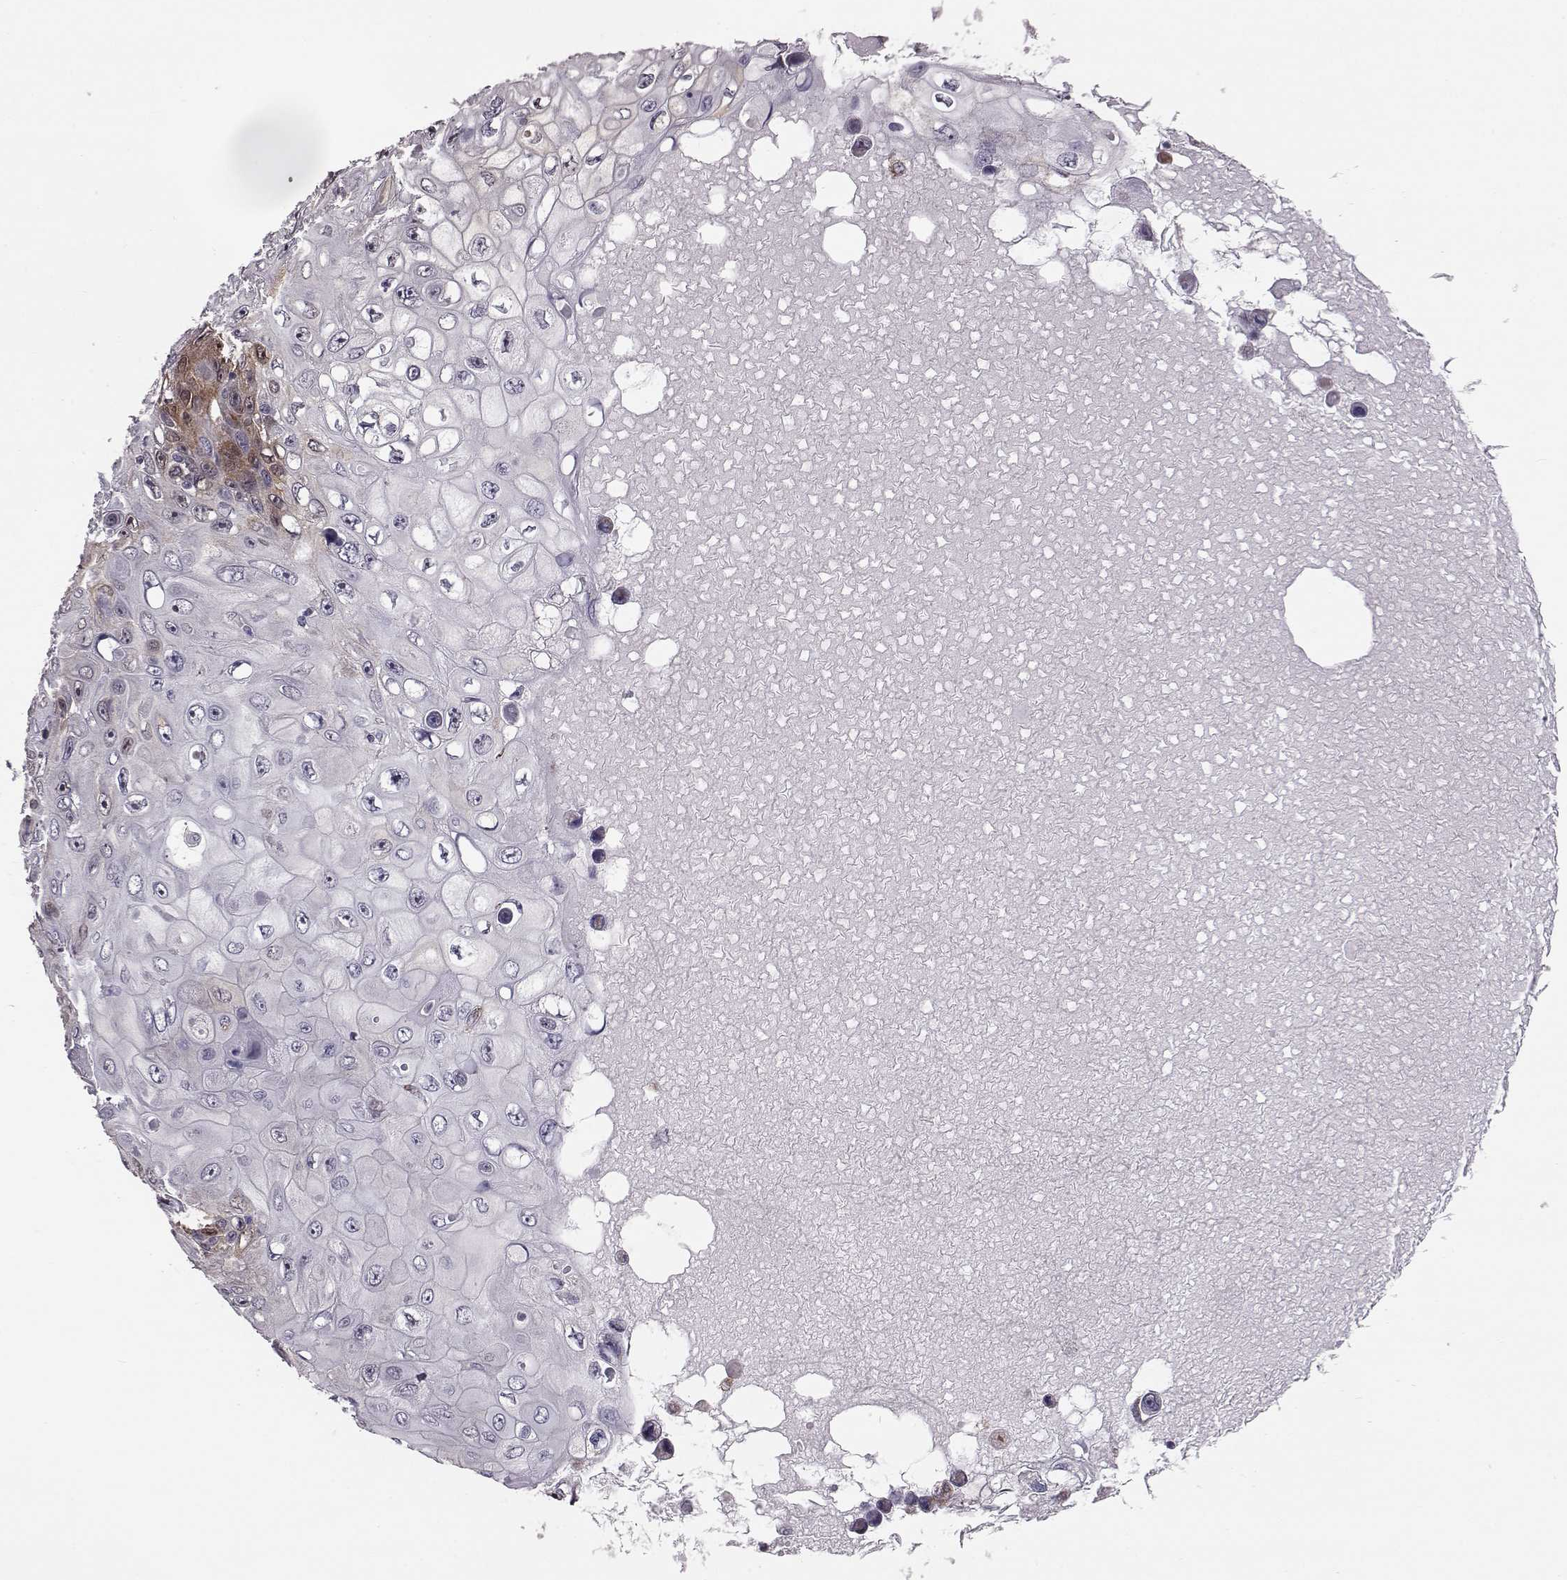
{"staining": {"intensity": "moderate", "quantity": "<25%", "location": "cytoplasmic/membranous,nuclear"}, "tissue": "skin cancer", "cell_type": "Tumor cells", "image_type": "cancer", "snomed": [{"axis": "morphology", "description": "Squamous cell carcinoma, NOS"}, {"axis": "topography", "description": "Skin"}], "caption": "About <25% of tumor cells in skin squamous cell carcinoma reveal moderate cytoplasmic/membranous and nuclear protein staining as visualized by brown immunohistochemical staining.", "gene": "ALDH3A1", "patient": {"sex": "male", "age": 82}}